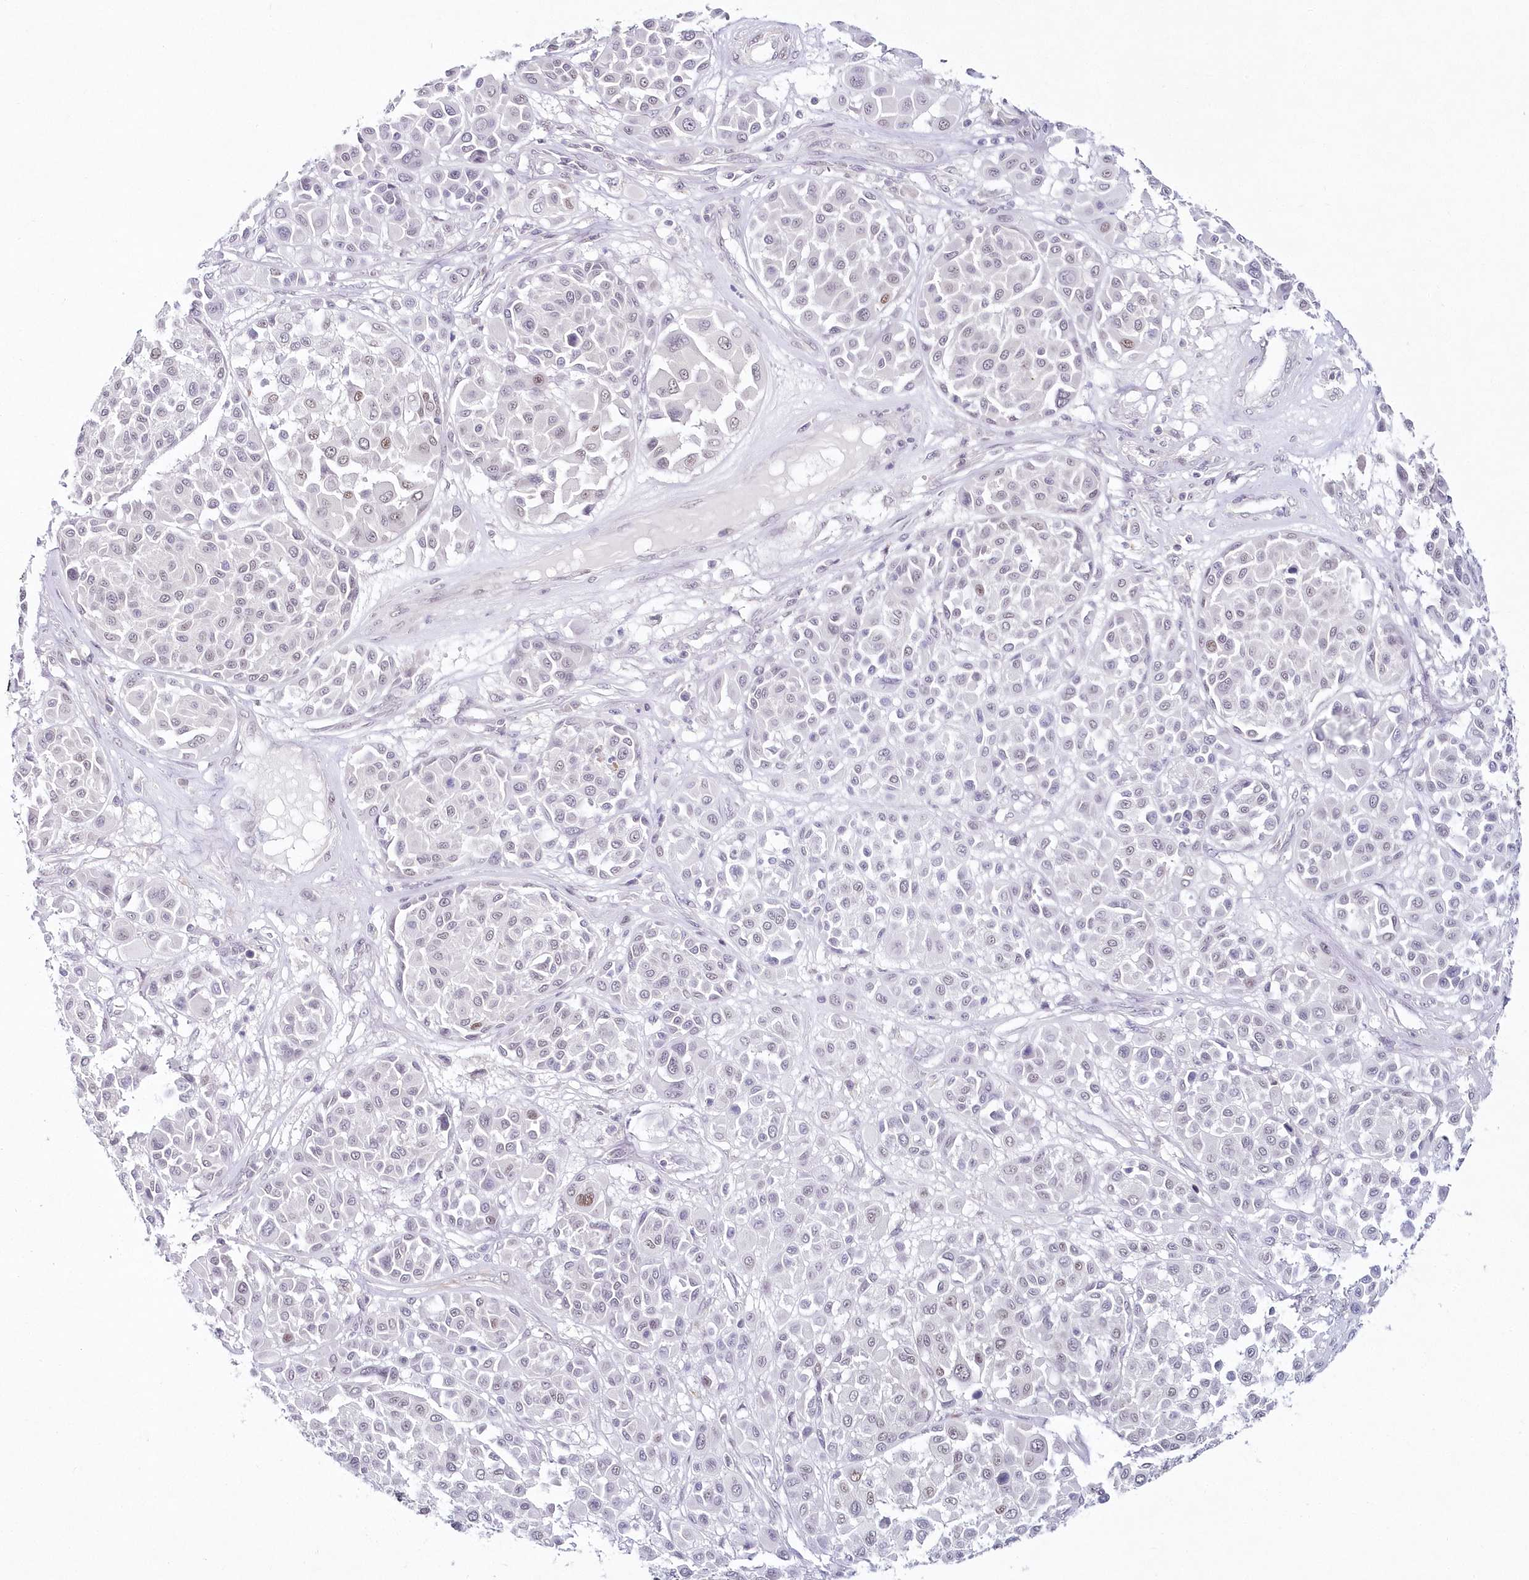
{"staining": {"intensity": "weak", "quantity": "<25%", "location": "nuclear"}, "tissue": "melanoma", "cell_type": "Tumor cells", "image_type": "cancer", "snomed": [{"axis": "morphology", "description": "Malignant melanoma, Metastatic site"}, {"axis": "topography", "description": "Soft tissue"}], "caption": "An immunohistochemistry (IHC) photomicrograph of malignant melanoma (metastatic site) is shown. There is no staining in tumor cells of malignant melanoma (metastatic site).", "gene": "HYCC2", "patient": {"sex": "male", "age": 41}}